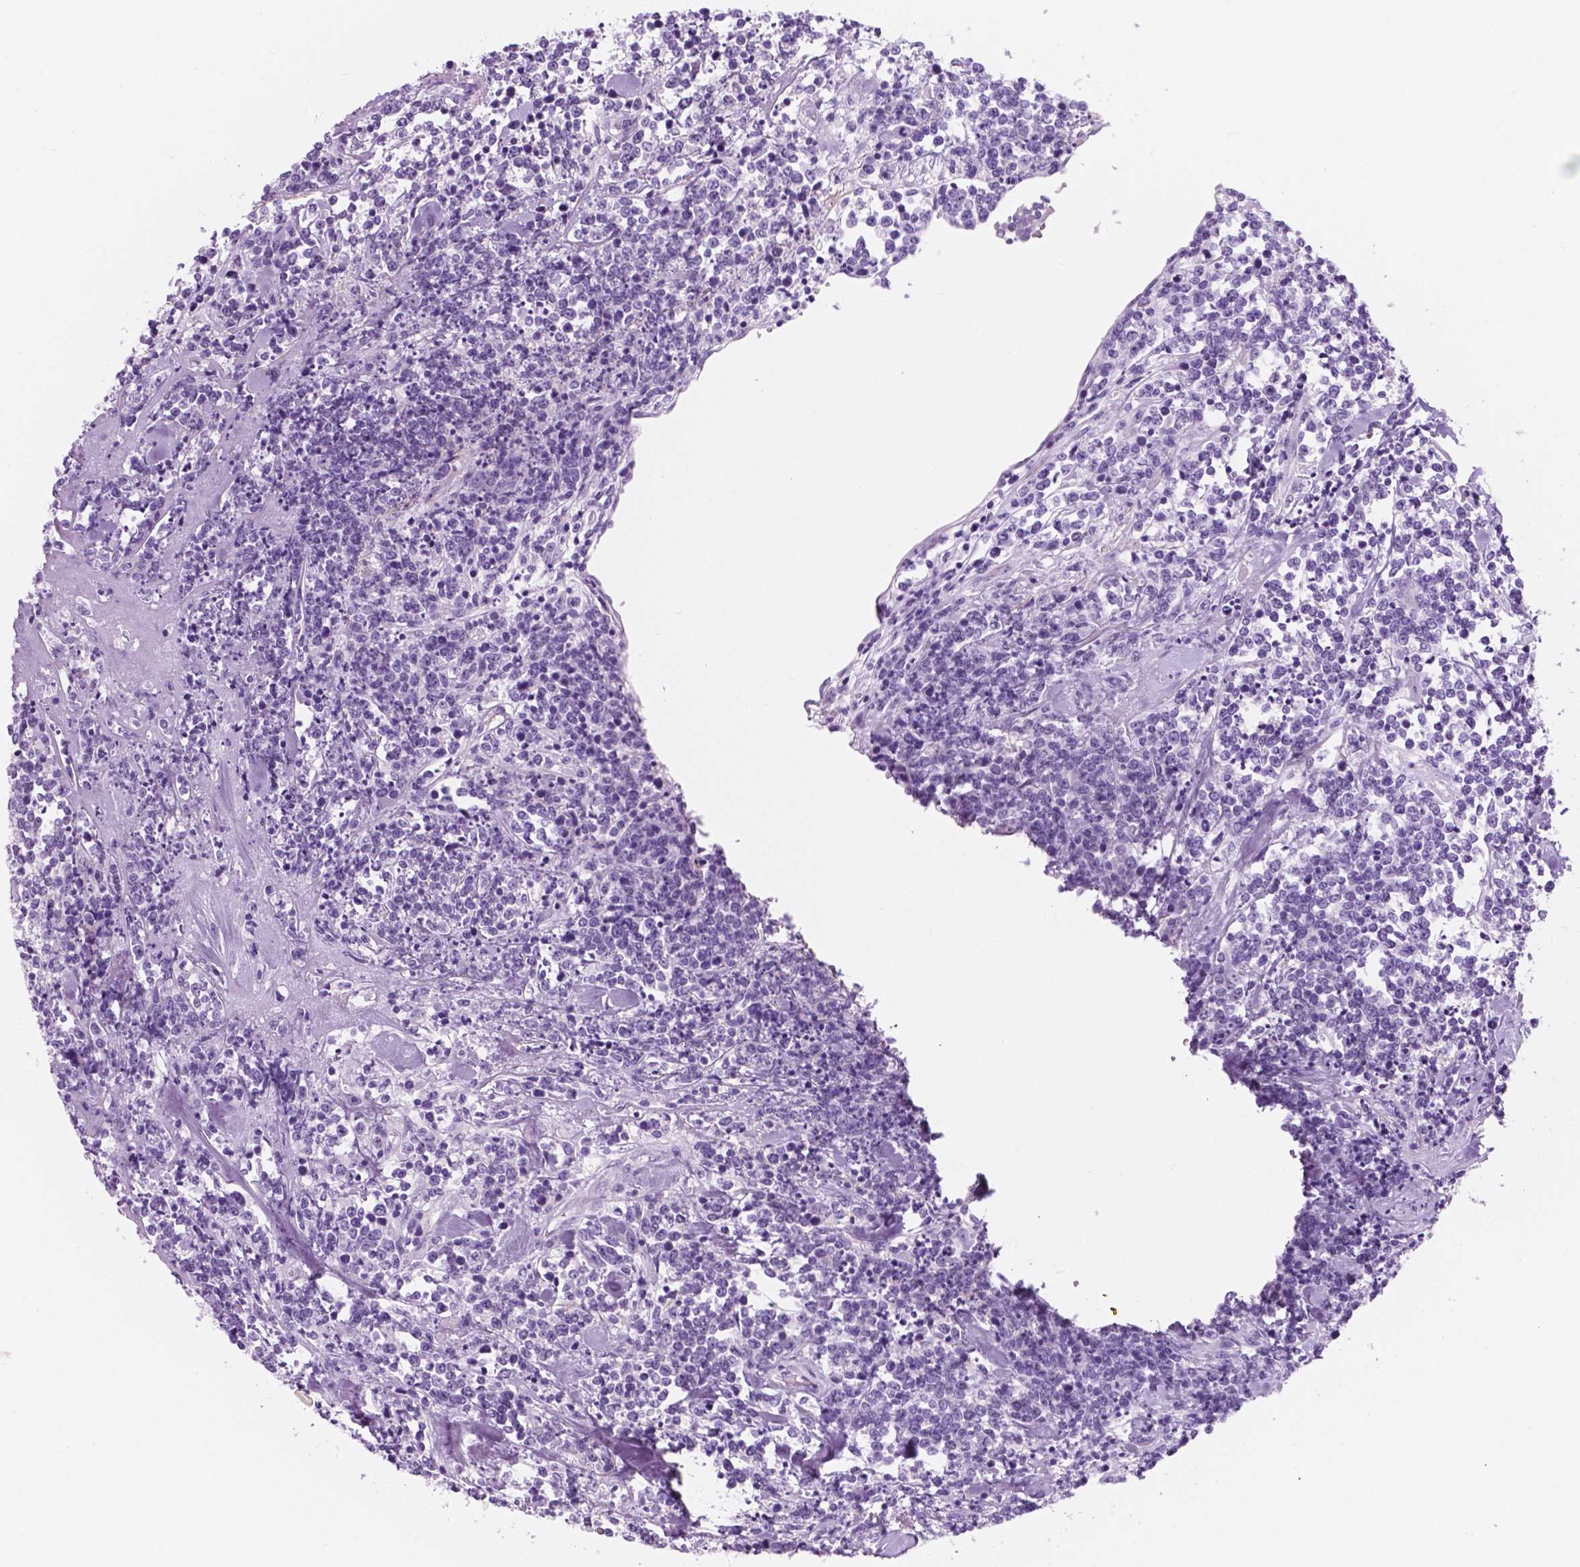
{"staining": {"intensity": "negative", "quantity": "none", "location": "none"}, "tissue": "lymphoma", "cell_type": "Tumor cells", "image_type": "cancer", "snomed": [{"axis": "morphology", "description": "Malignant lymphoma, non-Hodgkin's type, High grade"}, {"axis": "topography", "description": "Colon"}], "caption": "This is an immunohistochemistry (IHC) image of human high-grade malignant lymphoma, non-Hodgkin's type. There is no positivity in tumor cells.", "gene": "CUZD1", "patient": {"sex": "male", "age": 82}}